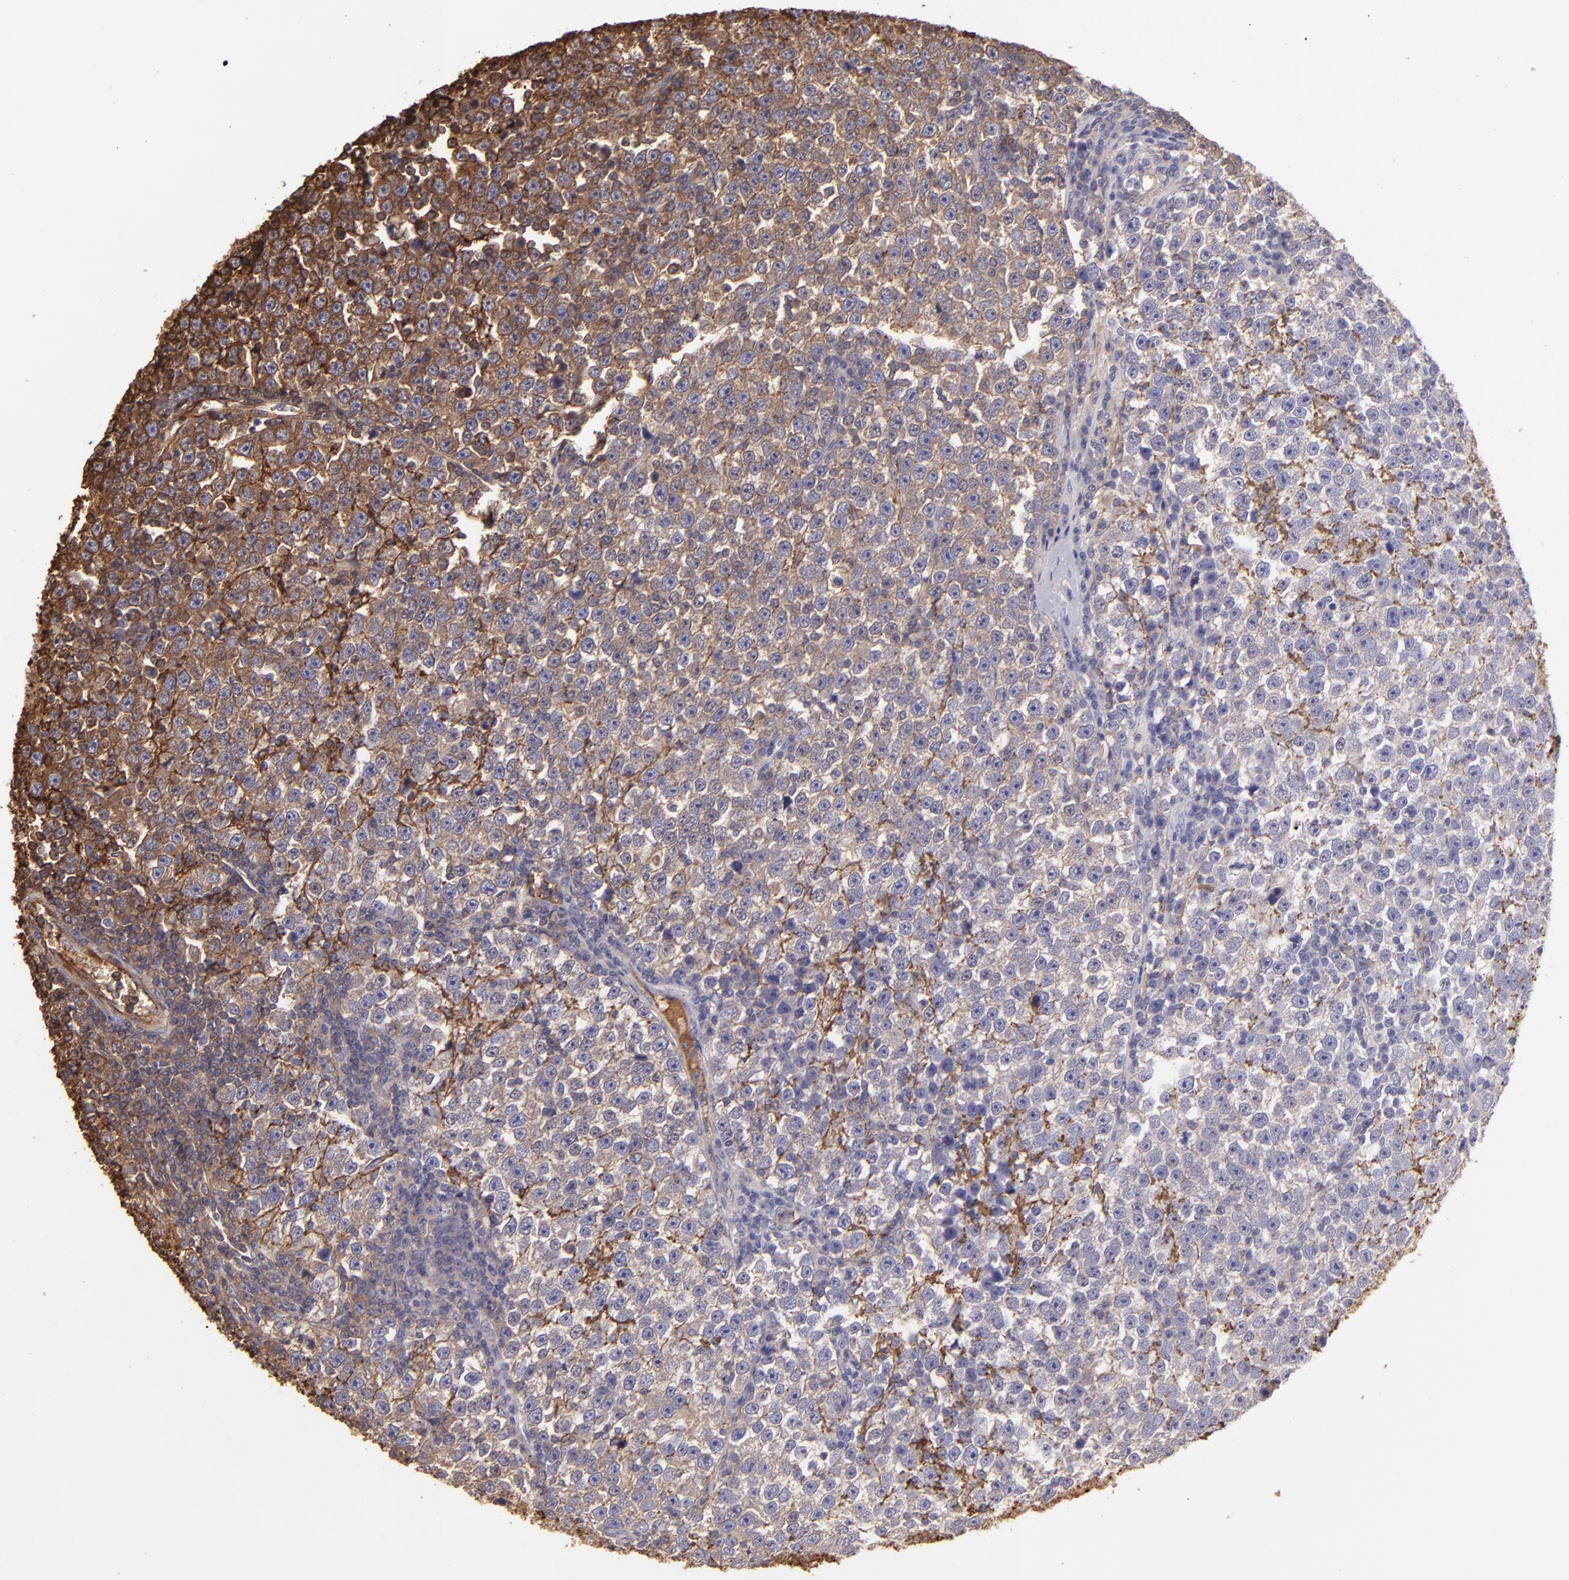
{"staining": {"intensity": "strong", "quantity": "25%-75%", "location": "cytoplasmic/membranous"}, "tissue": "testis cancer", "cell_type": "Tumor cells", "image_type": "cancer", "snomed": [{"axis": "morphology", "description": "Seminoma, NOS"}, {"axis": "topography", "description": "Testis"}], "caption": "Protein positivity by IHC shows strong cytoplasmic/membranous positivity in approximately 25%-75% of tumor cells in testis cancer.", "gene": "FGB", "patient": {"sex": "male", "age": 43}}